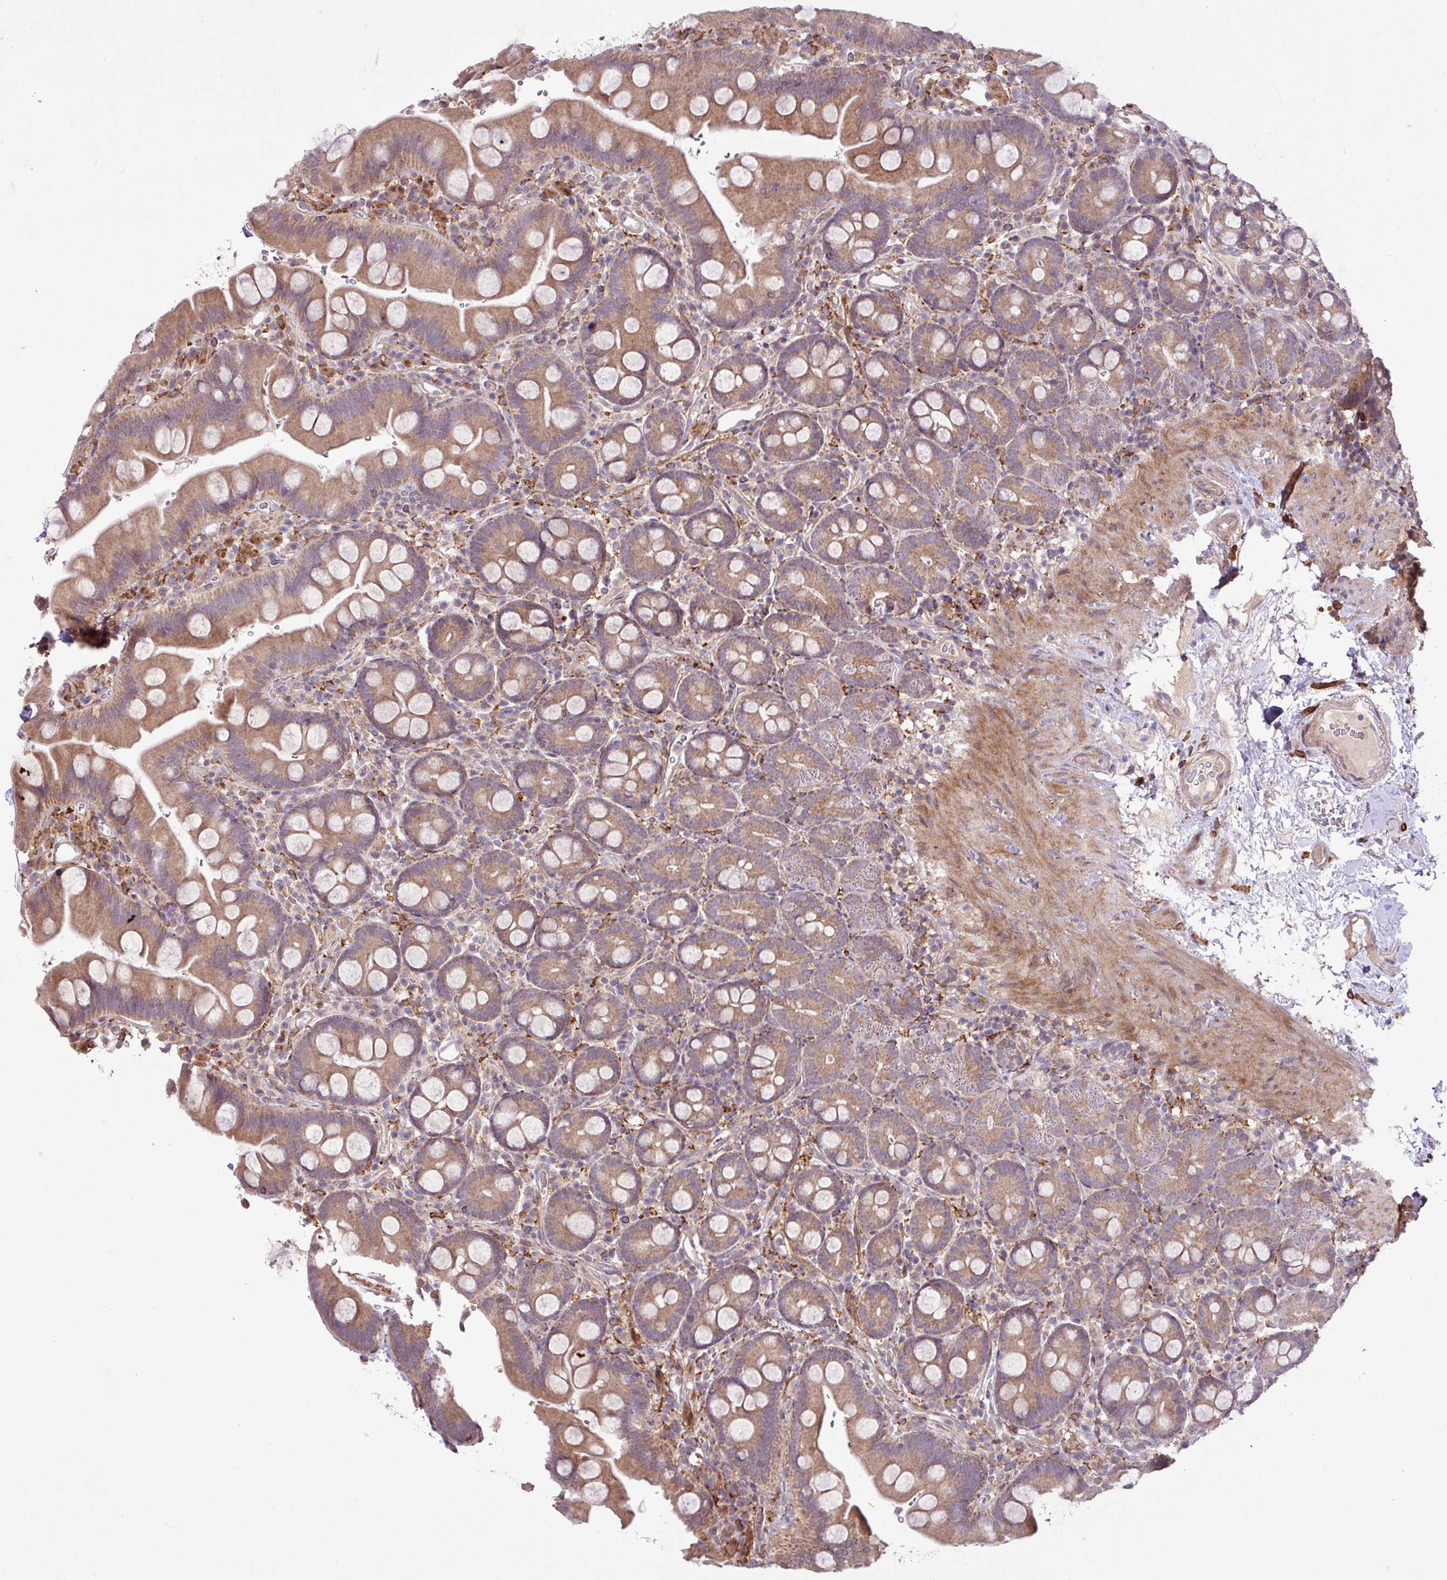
{"staining": {"intensity": "moderate", "quantity": ">75%", "location": "cytoplasmic/membranous"}, "tissue": "small intestine", "cell_type": "Glandular cells", "image_type": "normal", "snomed": [{"axis": "morphology", "description": "Normal tissue, NOS"}, {"axis": "topography", "description": "Small intestine"}], "caption": "Protein staining by immunohistochemistry (IHC) displays moderate cytoplasmic/membranous positivity in about >75% of glandular cells in unremarkable small intestine. (brown staining indicates protein expression, while blue staining denotes nuclei).", "gene": "ARHGEF25", "patient": {"sex": "female", "age": 68}}